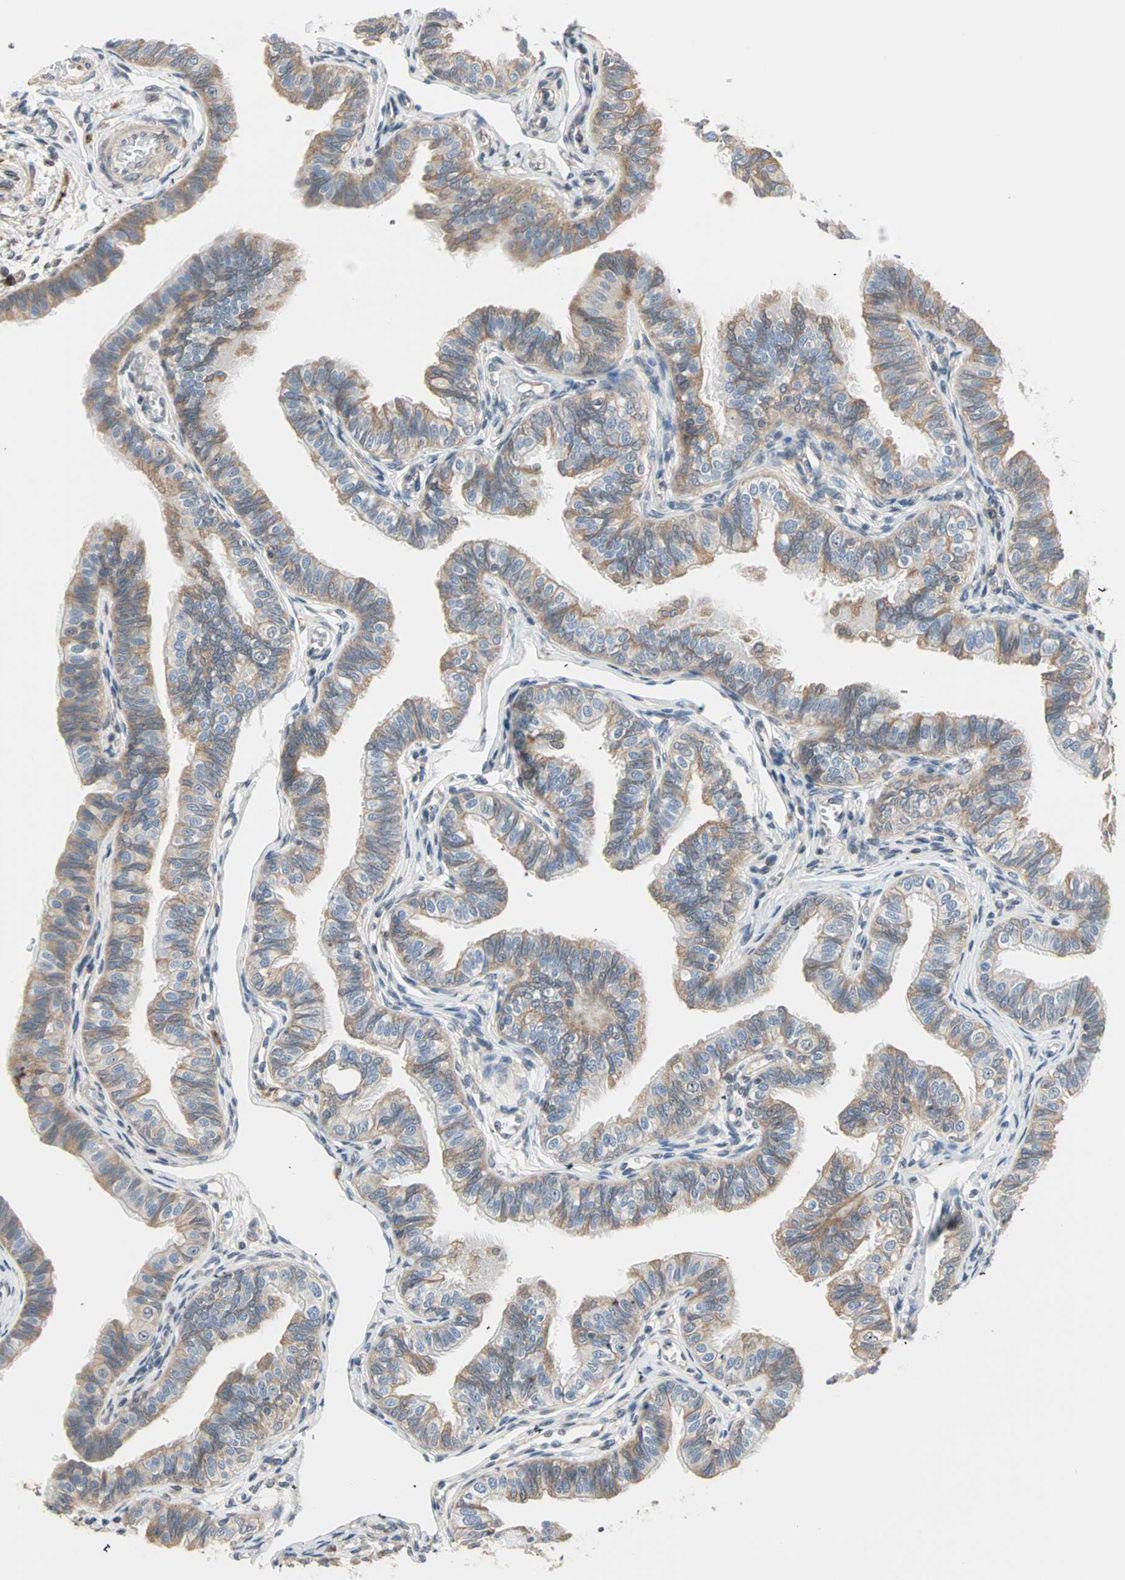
{"staining": {"intensity": "moderate", "quantity": "25%-75%", "location": "cytoplasmic/membranous"}, "tissue": "fallopian tube", "cell_type": "Glandular cells", "image_type": "normal", "snomed": [{"axis": "morphology", "description": "Normal tissue, NOS"}, {"axis": "morphology", "description": "Dermoid, NOS"}, {"axis": "topography", "description": "Fallopian tube"}], "caption": "Immunohistochemistry of normal human fallopian tube displays medium levels of moderate cytoplasmic/membranous staining in approximately 25%-75% of glandular cells.", "gene": "SAR1A", "patient": {"sex": "female", "age": 33}}